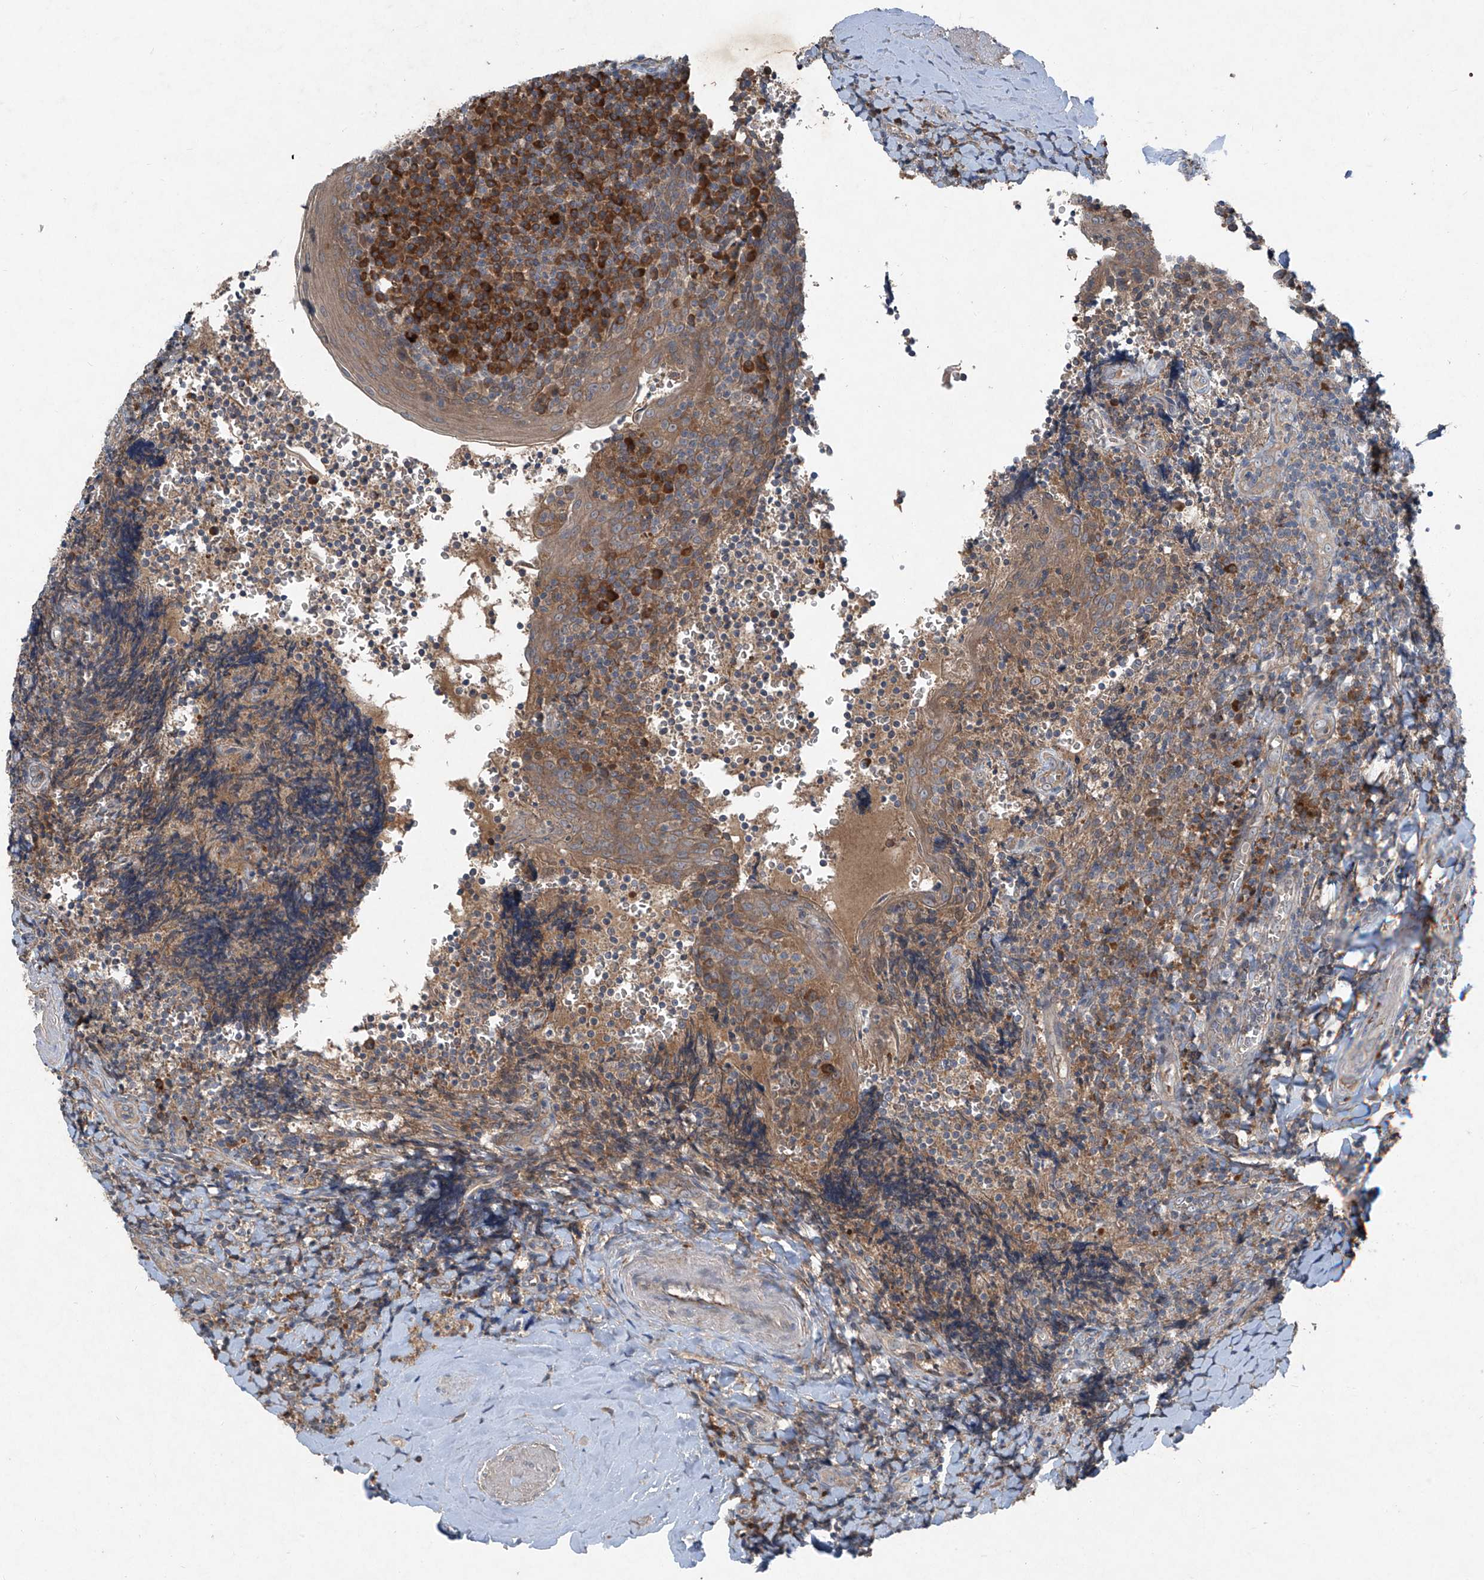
{"staining": {"intensity": "moderate", "quantity": "<25%", "location": "cytoplasmic/membranous"}, "tissue": "tonsil", "cell_type": "Germinal center cells", "image_type": "normal", "snomed": [{"axis": "morphology", "description": "Normal tissue, NOS"}, {"axis": "topography", "description": "Tonsil"}], "caption": "Tonsil stained with DAB immunohistochemistry demonstrates low levels of moderate cytoplasmic/membranous positivity in about <25% of germinal center cells.", "gene": "FOXRED2", "patient": {"sex": "male", "age": 27}}